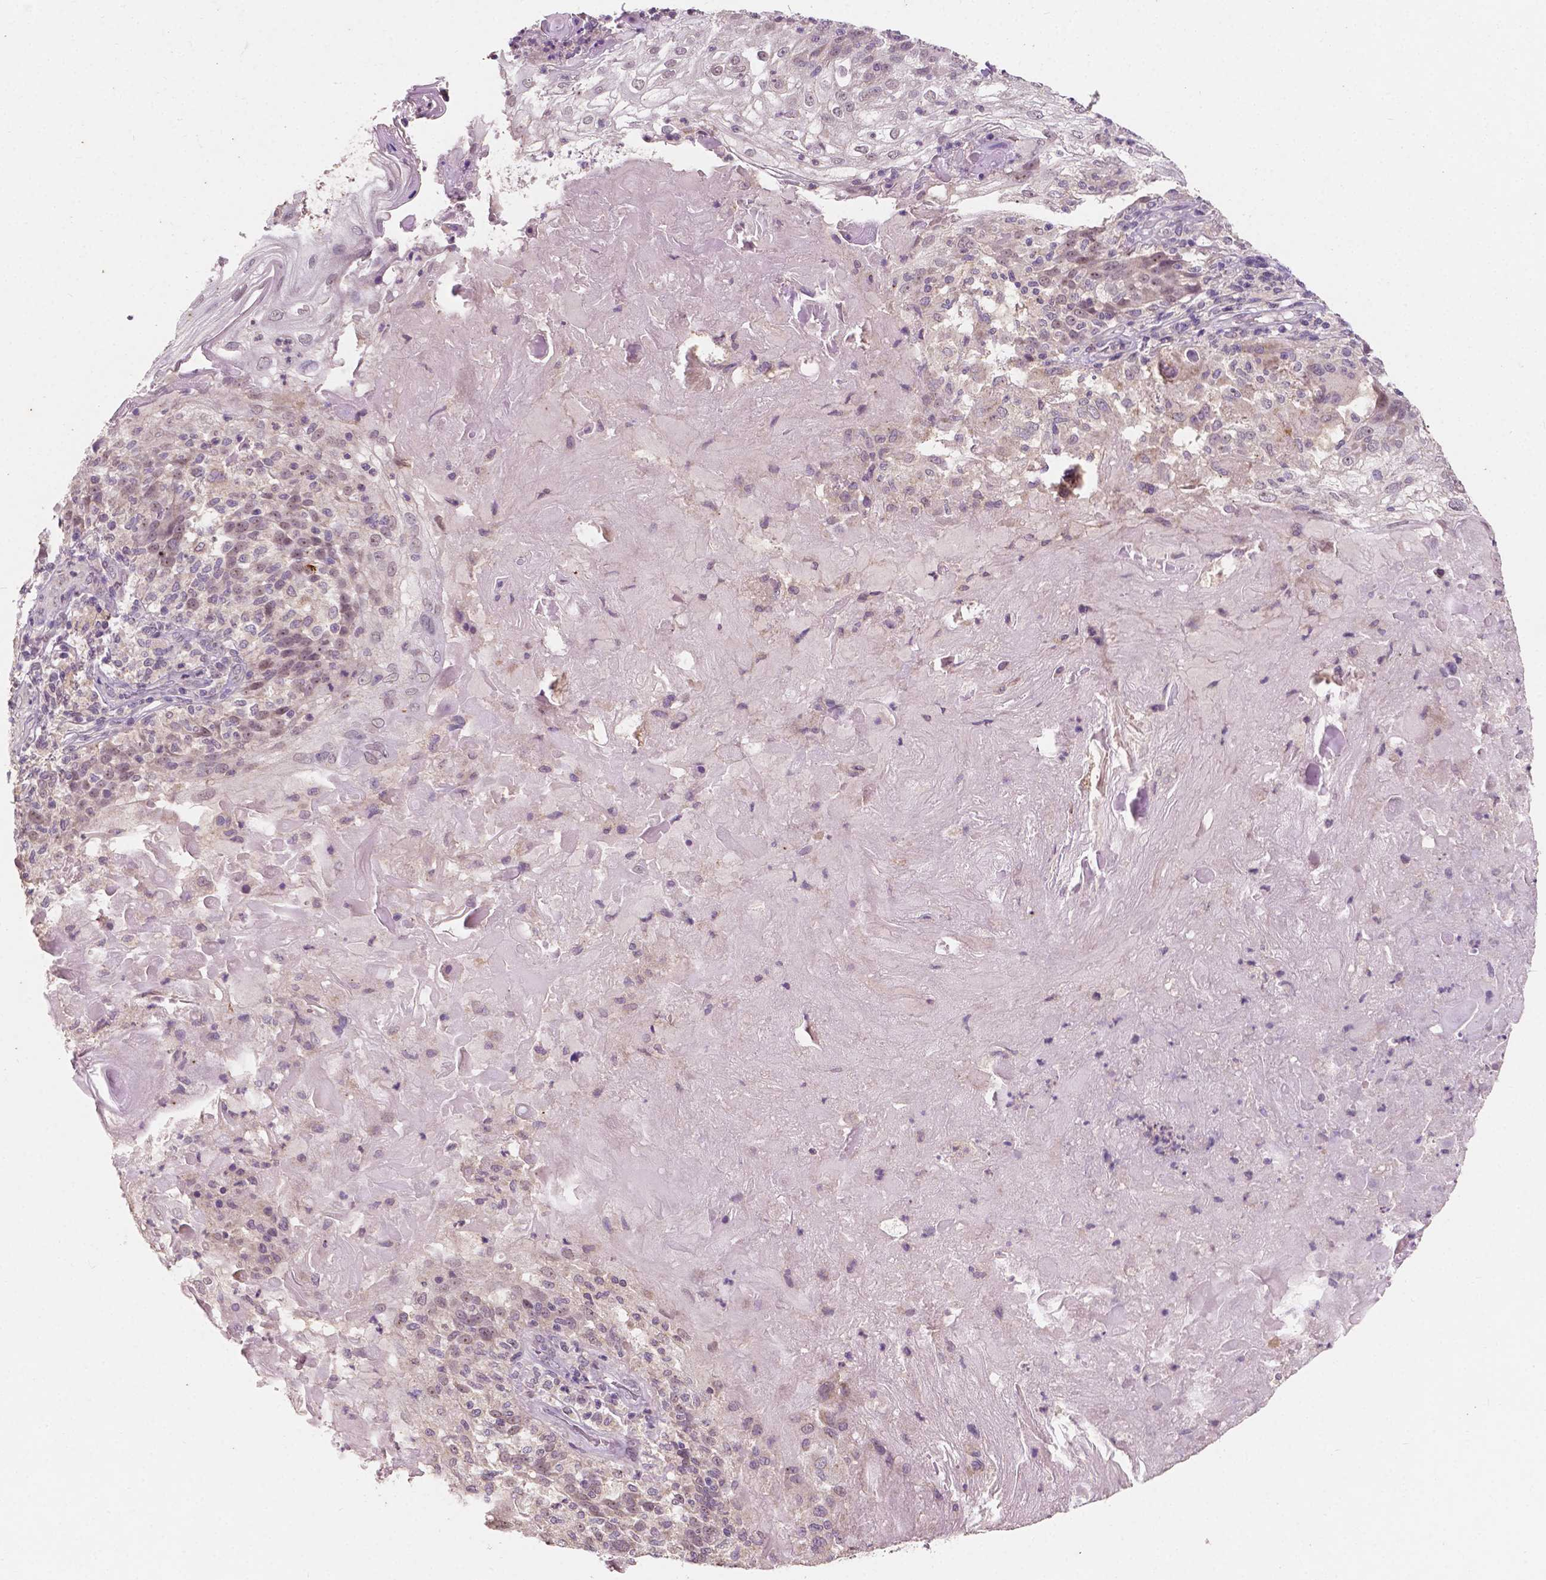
{"staining": {"intensity": "weak", "quantity": "<25%", "location": "nuclear"}, "tissue": "skin cancer", "cell_type": "Tumor cells", "image_type": "cancer", "snomed": [{"axis": "morphology", "description": "Normal tissue, NOS"}, {"axis": "morphology", "description": "Squamous cell carcinoma, NOS"}, {"axis": "topography", "description": "Skin"}], "caption": "The image displays no staining of tumor cells in skin squamous cell carcinoma.", "gene": "SIRT2", "patient": {"sex": "female", "age": 83}}